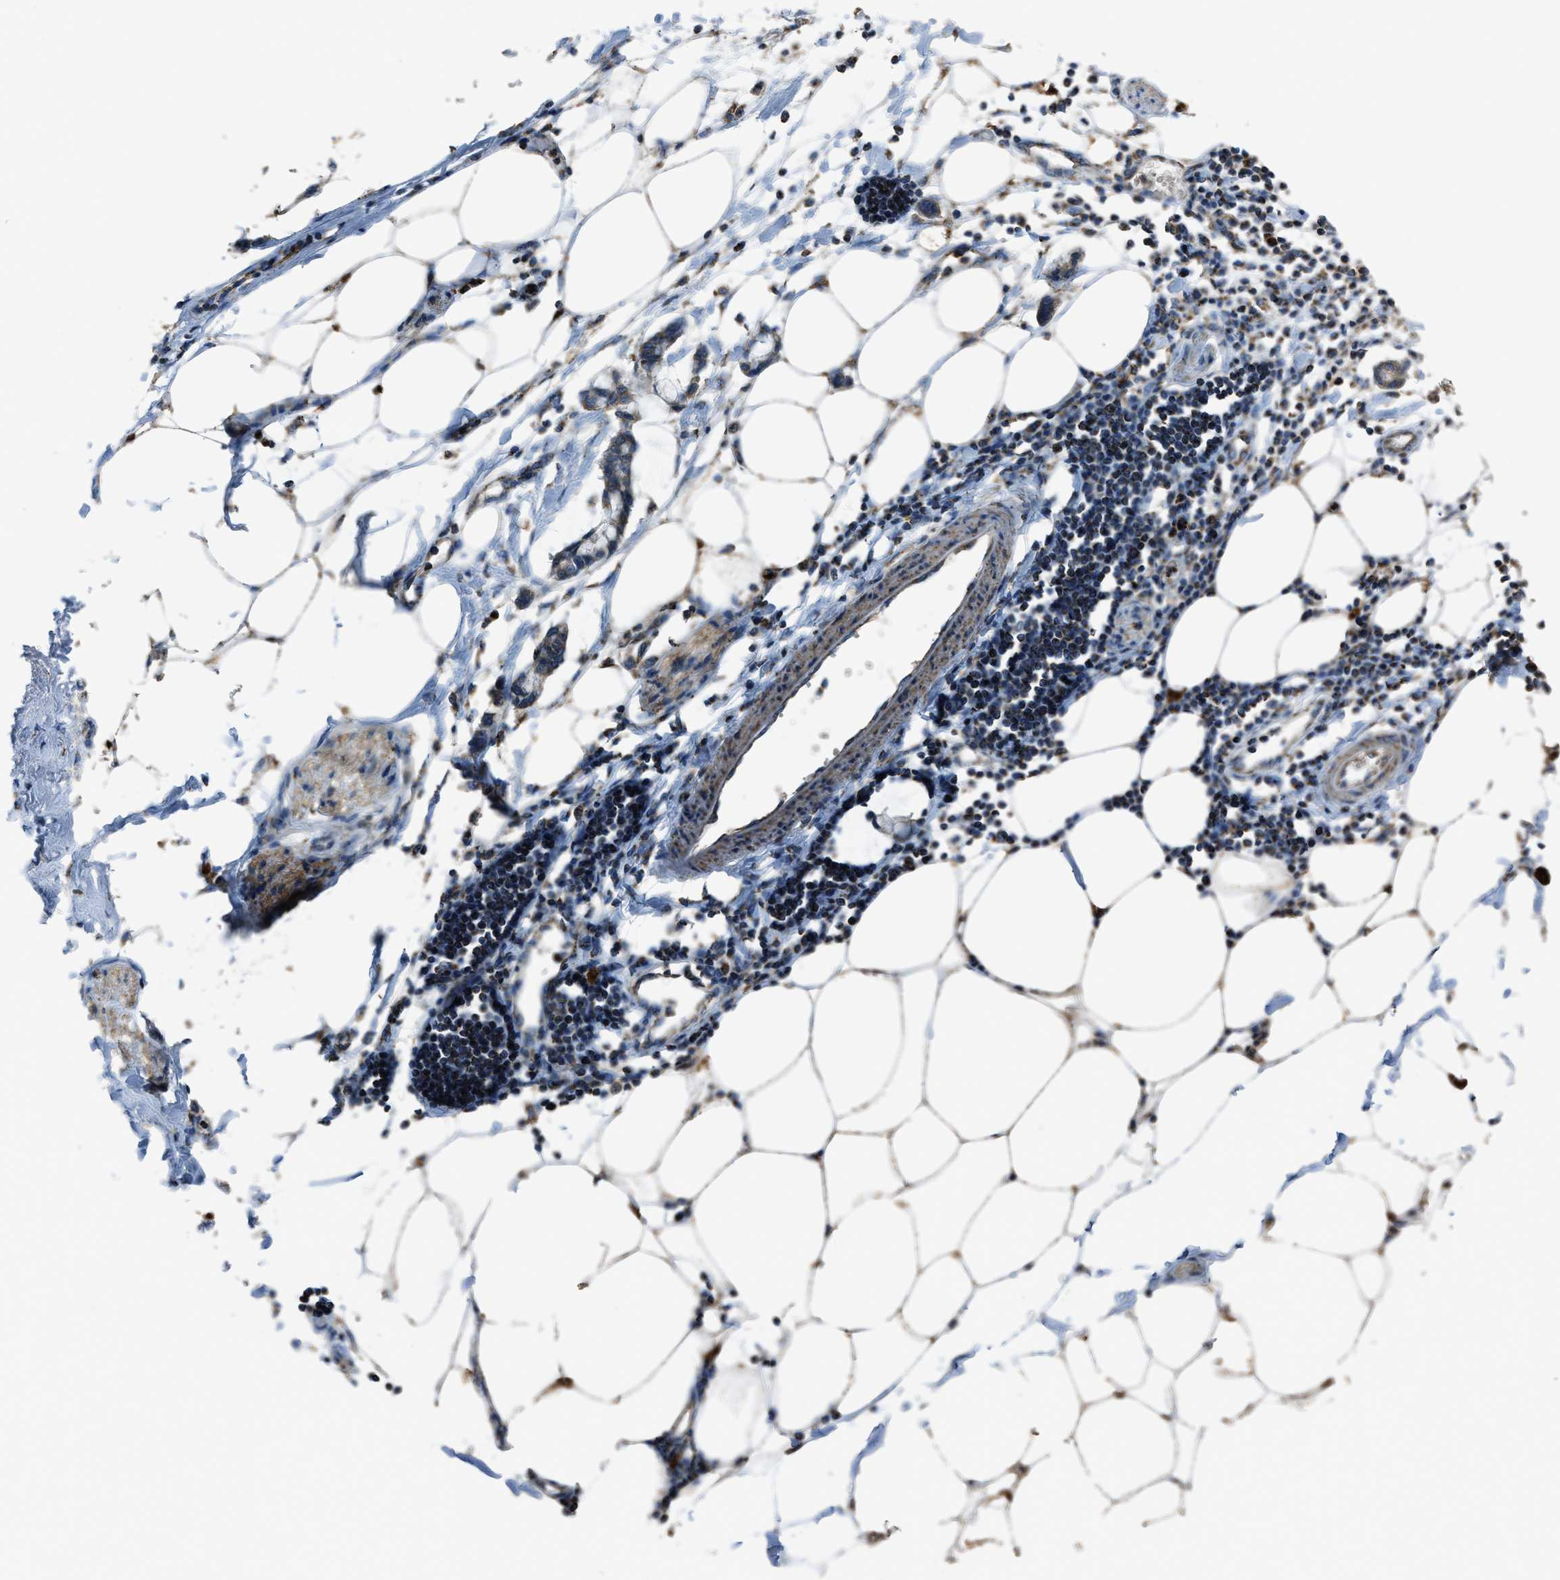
{"staining": {"intensity": "moderate", "quantity": ">75%", "location": "cytoplasmic/membranous,nuclear"}, "tissue": "adipose tissue", "cell_type": "Adipocytes", "image_type": "normal", "snomed": [{"axis": "morphology", "description": "Normal tissue, NOS"}, {"axis": "morphology", "description": "Adenocarcinoma, NOS"}, {"axis": "topography", "description": "Colon"}, {"axis": "topography", "description": "Peripheral nerve tissue"}], "caption": "Moderate cytoplasmic/membranous,nuclear staining is appreciated in approximately >75% of adipocytes in benign adipose tissue.", "gene": "SLC25A11", "patient": {"sex": "male", "age": 14}}